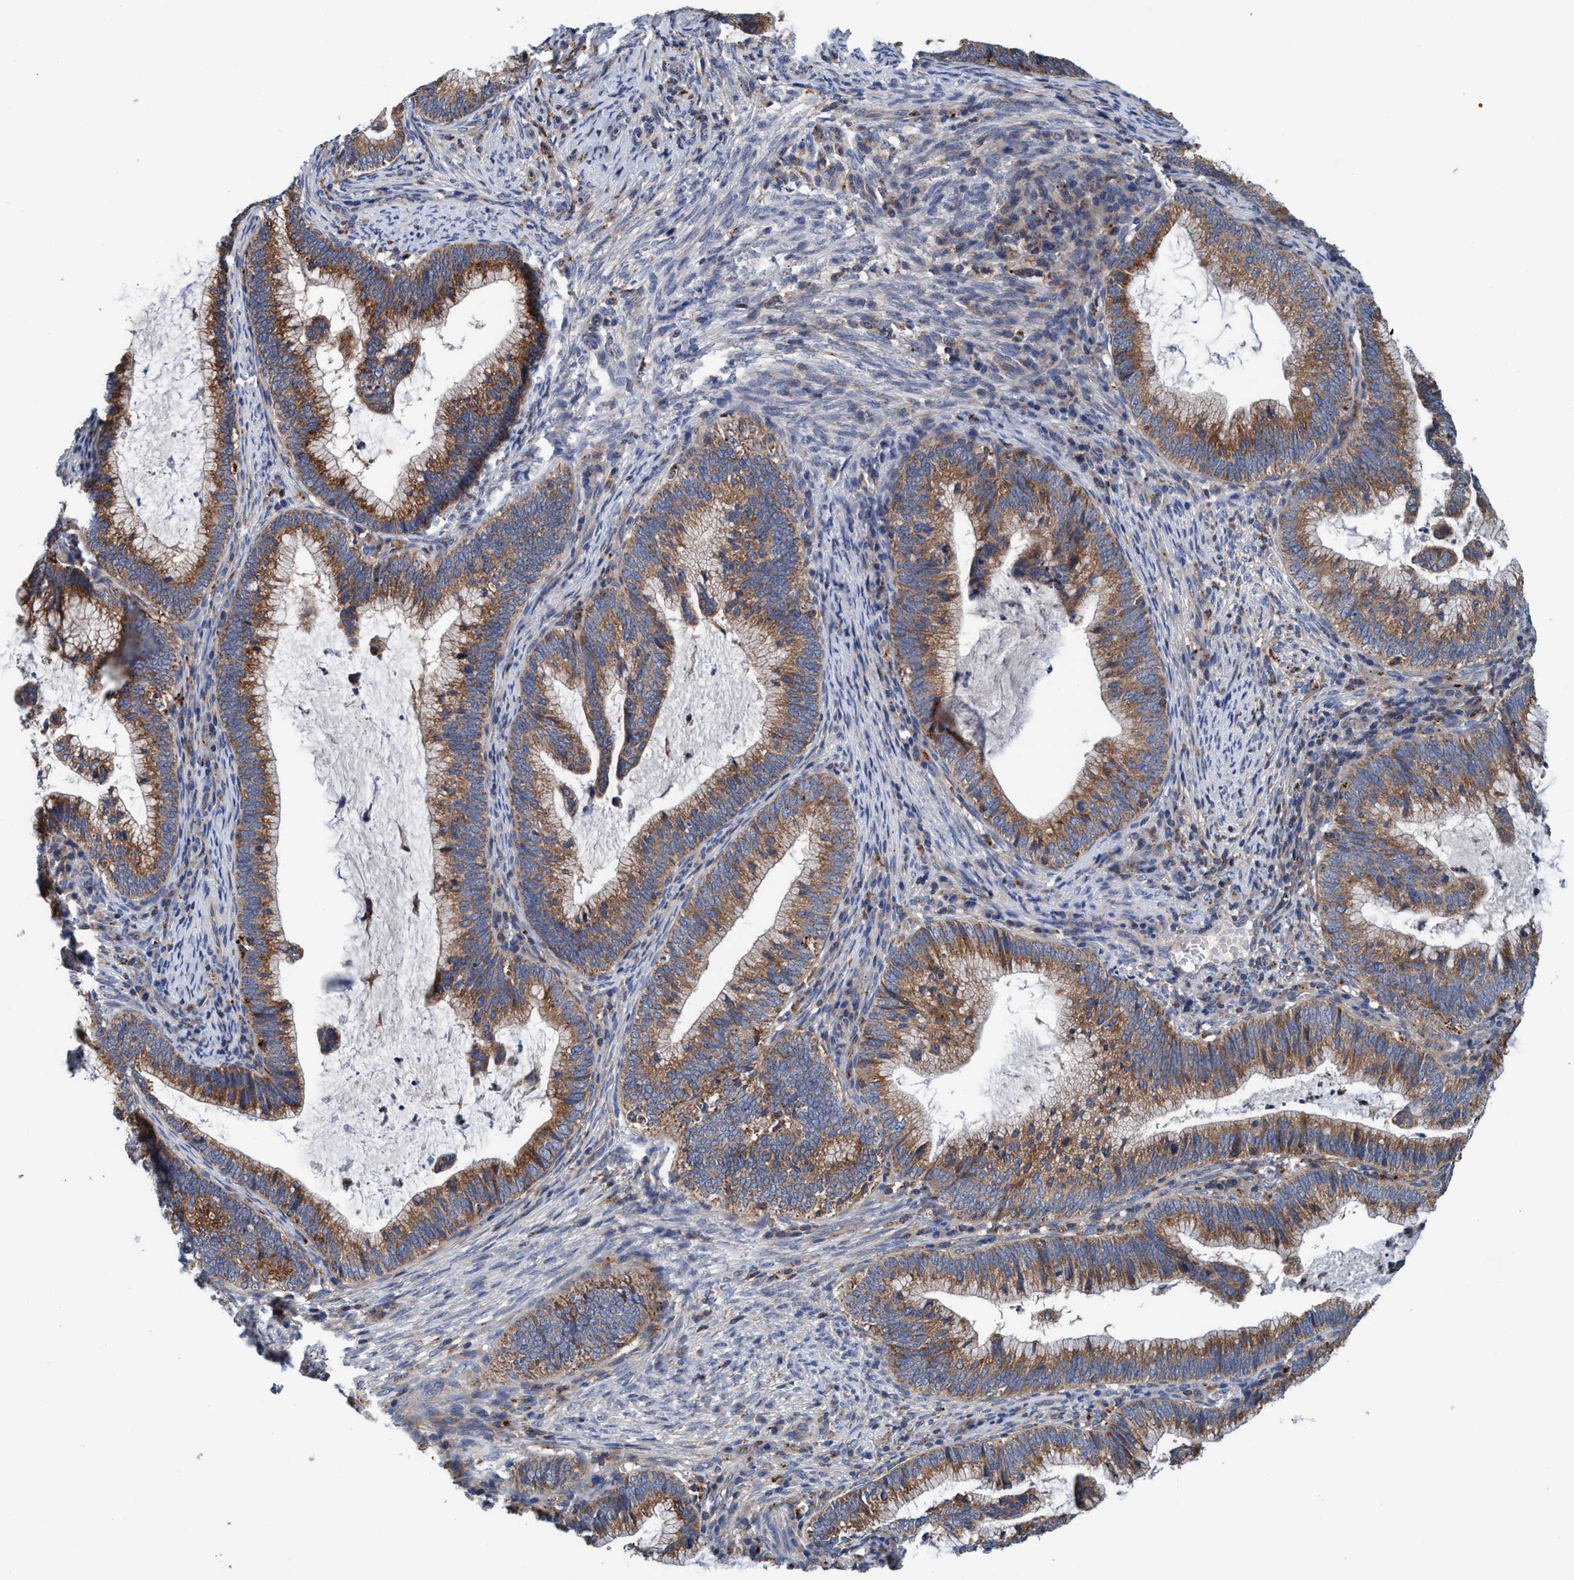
{"staining": {"intensity": "moderate", "quantity": ">75%", "location": "cytoplasmic/membranous"}, "tissue": "cervical cancer", "cell_type": "Tumor cells", "image_type": "cancer", "snomed": [{"axis": "morphology", "description": "Adenocarcinoma, NOS"}, {"axis": "topography", "description": "Cervix"}], "caption": "A micrograph showing moderate cytoplasmic/membranous expression in approximately >75% of tumor cells in cervical adenocarcinoma, as visualized by brown immunohistochemical staining.", "gene": "ENDOG", "patient": {"sex": "female", "age": 36}}